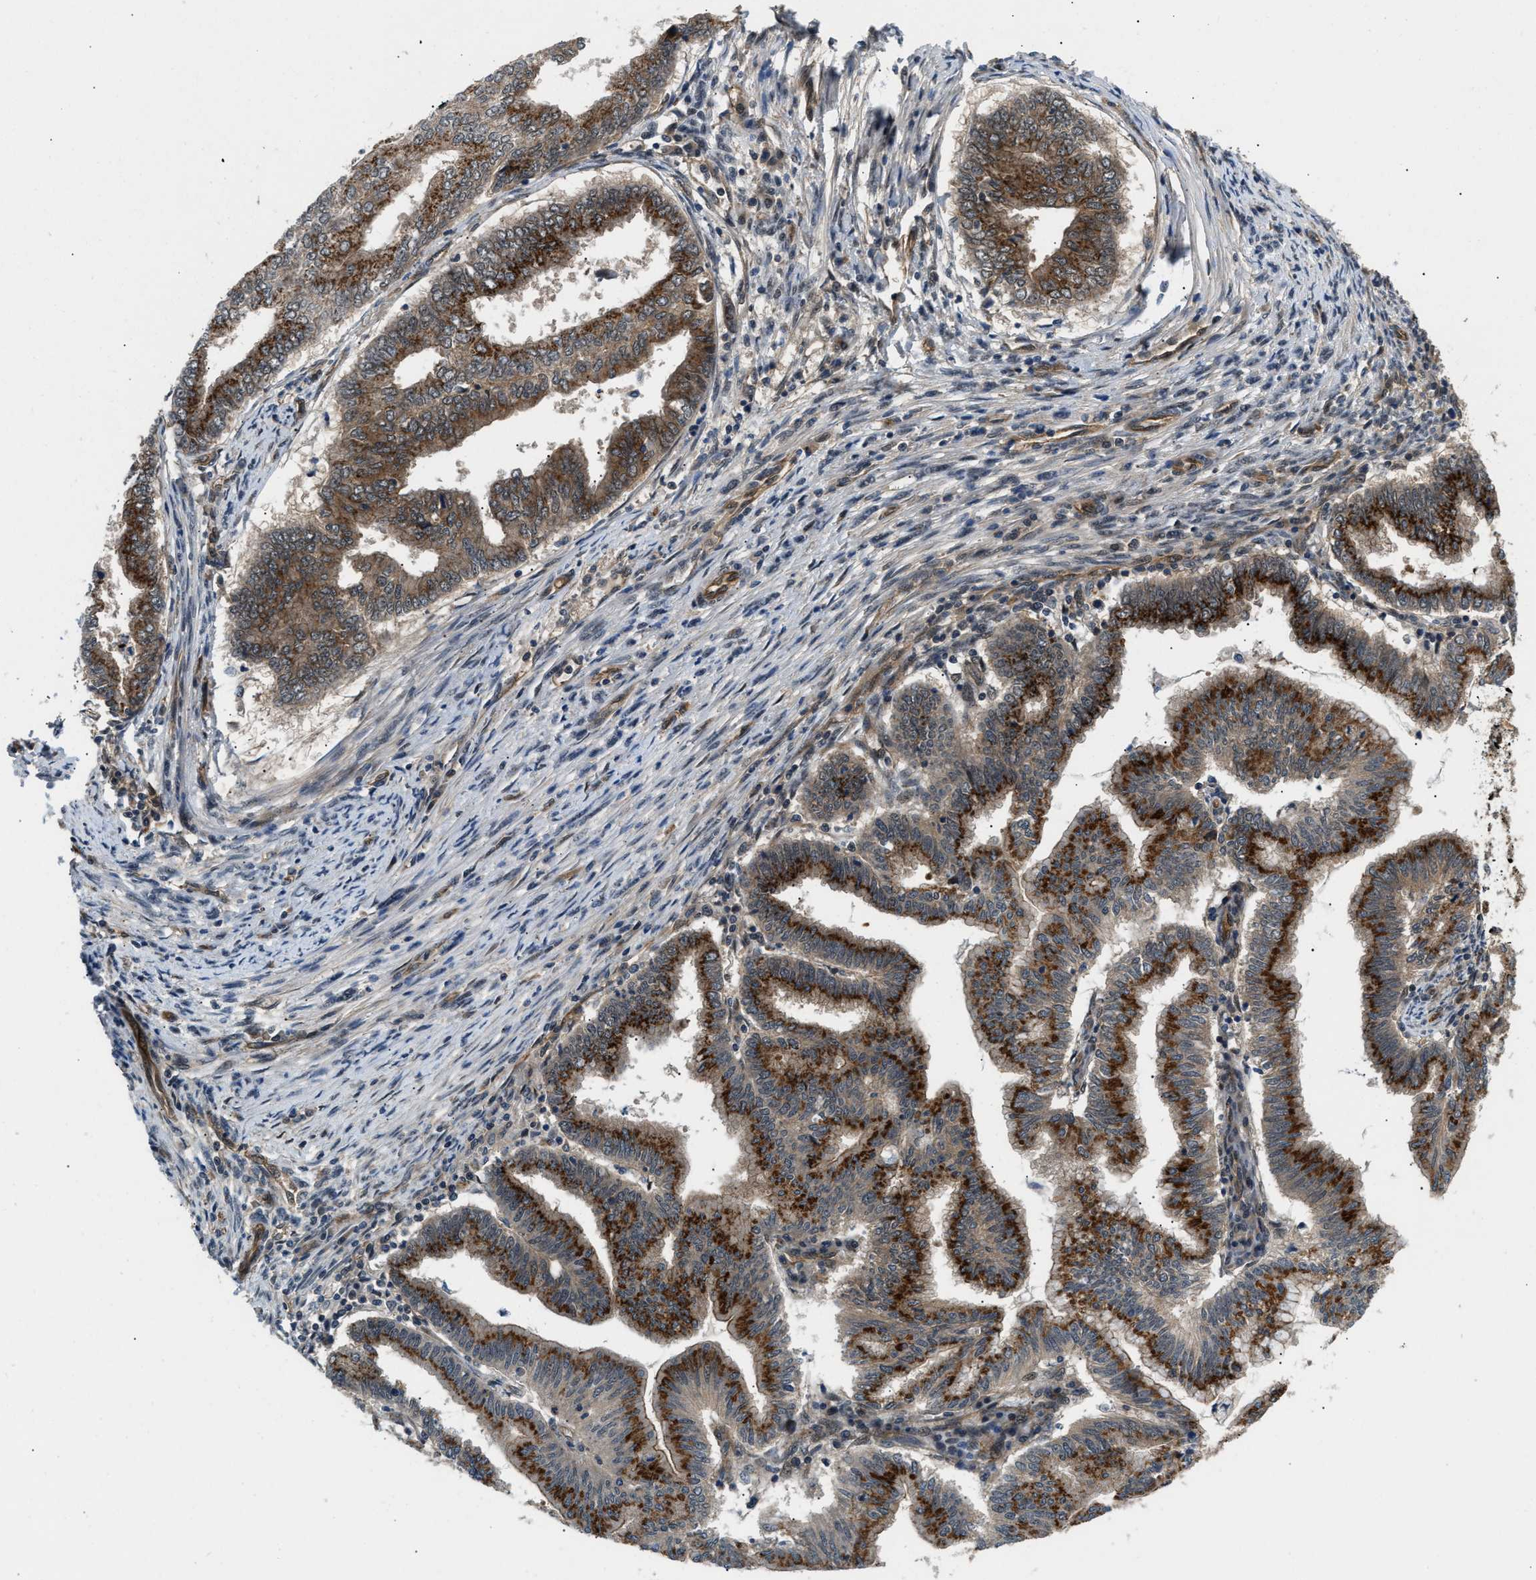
{"staining": {"intensity": "strong", "quantity": ">75%", "location": "cytoplasmic/membranous"}, "tissue": "endometrial cancer", "cell_type": "Tumor cells", "image_type": "cancer", "snomed": [{"axis": "morphology", "description": "Polyp, NOS"}, {"axis": "morphology", "description": "Adenocarcinoma, NOS"}, {"axis": "morphology", "description": "Adenoma, NOS"}, {"axis": "topography", "description": "Endometrium"}], "caption": "A high-resolution photomicrograph shows immunohistochemistry (IHC) staining of endometrial cancer (polyp), which shows strong cytoplasmic/membranous expression in approximately >75% of tumor cells.", "gene": "COPS2", "patient": {"sex": "female", "age": 79}}